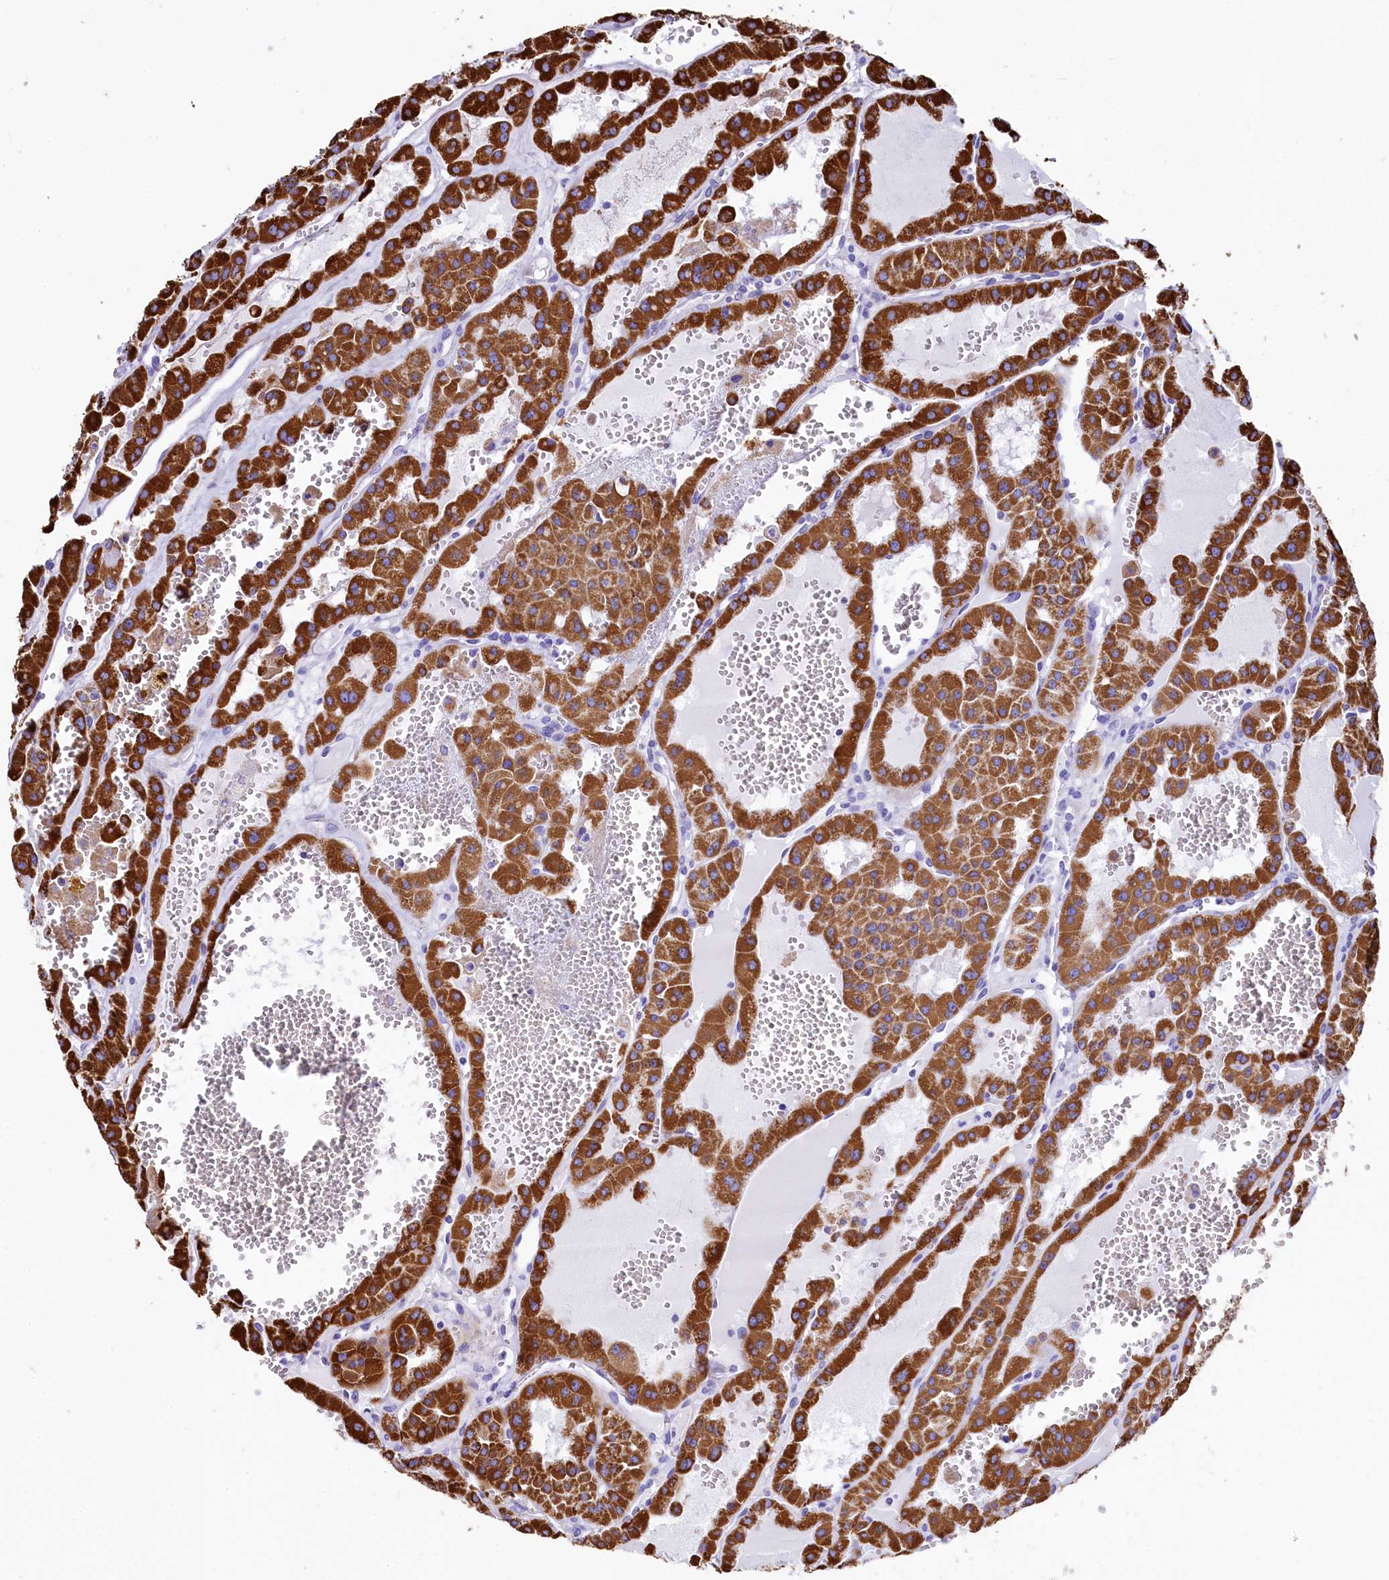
{"staining": {"intensity": "strong", "quantity": ">75%", "location": "cytoplasmic/membranous"}, "tissue": "renal cancer", "cell_type": "Tumor cells", "image_type": "cancer", "snomed": [{"axis": "morphology", "description": "Carcinoma, NOS"}, {"axis": "topography", "description": "Kidney"}], "caption": "Immunohistochemistry micrograph of human renal cancer stained for a protein (brown), which displays high levels of strong cytoplasmic/membranous positivity in approximately >75% of tumor cells.", "gene": "VWCE", "patient": {"sex": "female", "age": 75}}